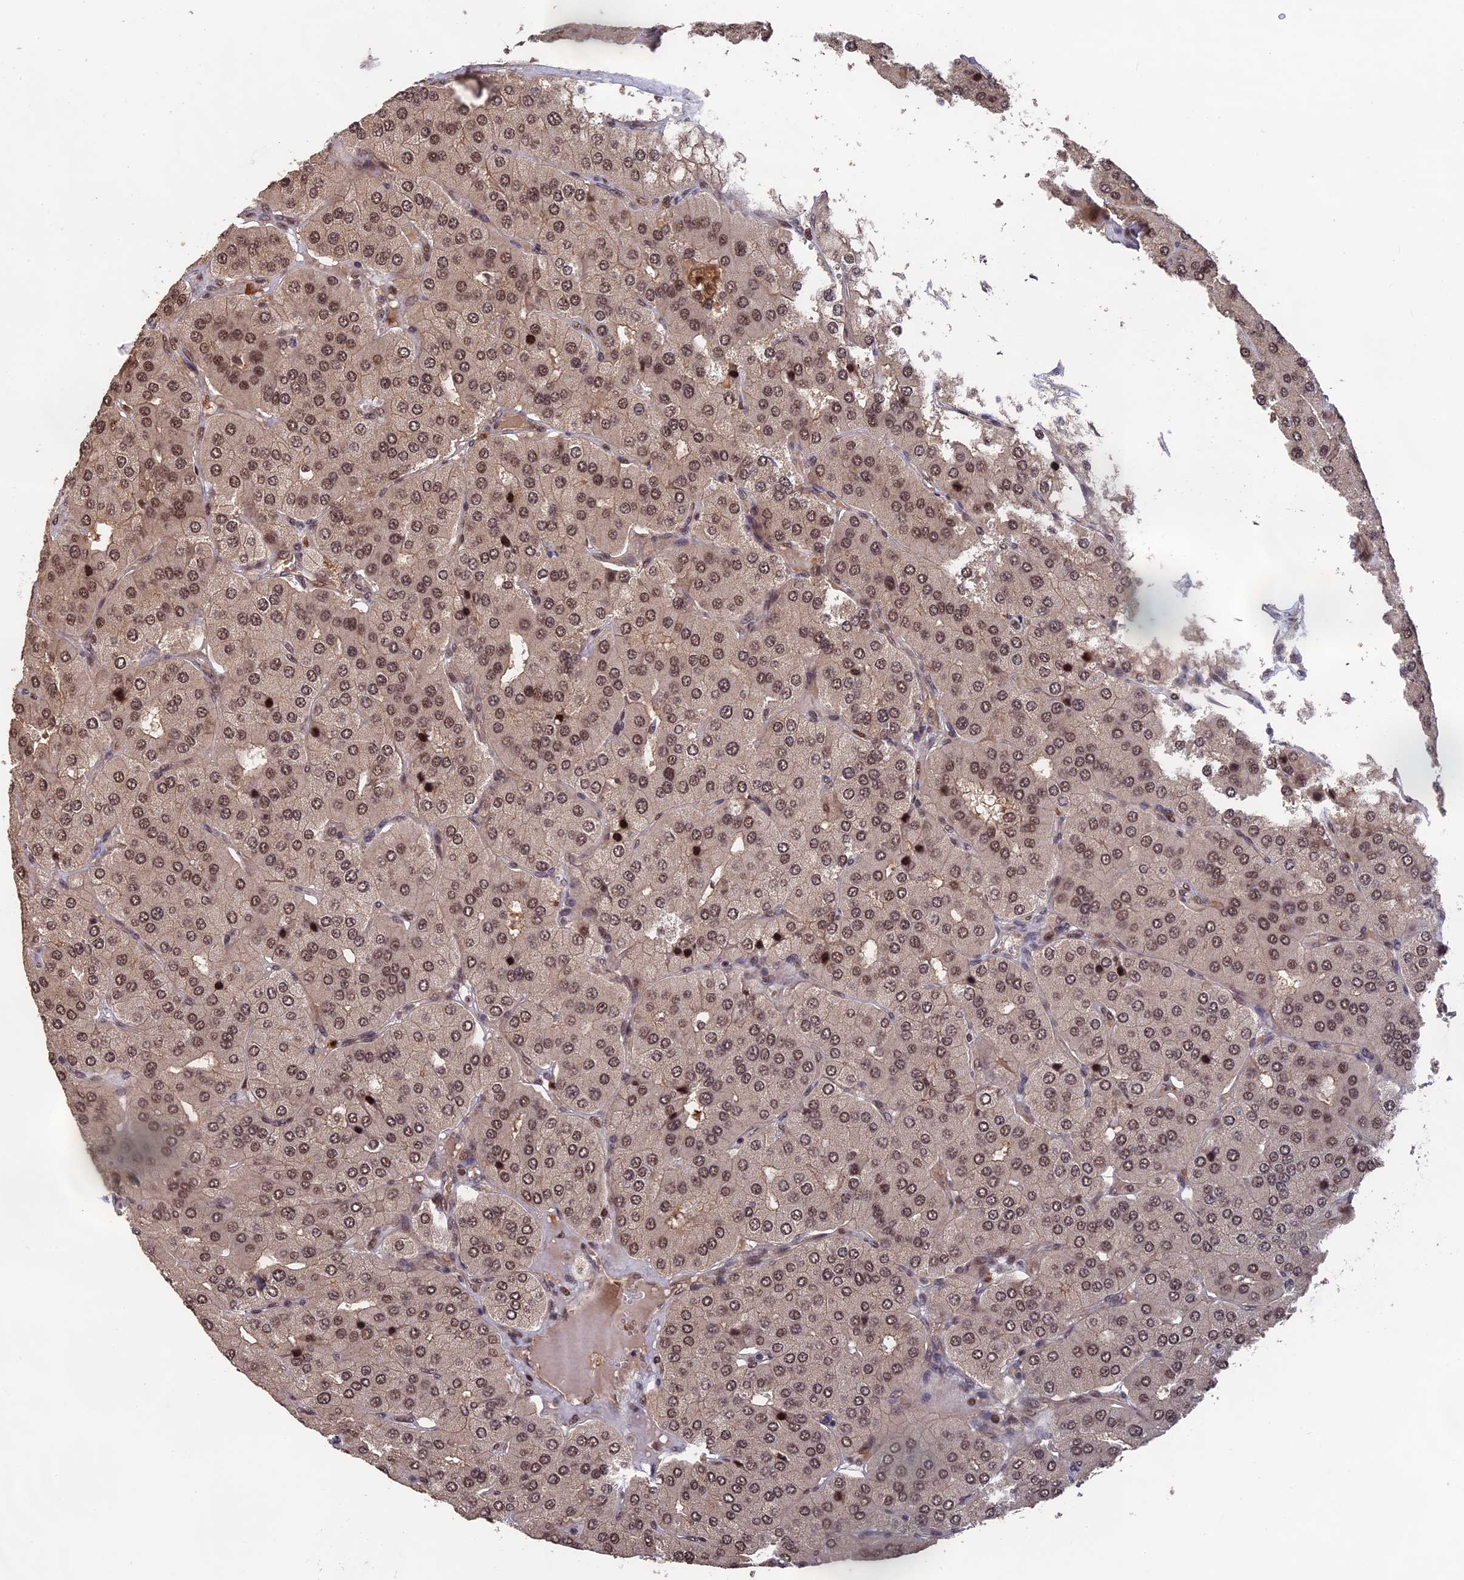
{"staining": {"intensity": "moderate", "quantity": ">75%", "location": "nuclear"}, "tissue": "parathyroid gland", "cell_type": "Glandular cells", "image_type": "normal", "snomed": [{"axis": "morphology", "description": "Normal tissue, NOS"}, {"axis": "morphology", "description": "Adenoma, NOS"}, {"axis": "topography", "description": "Parathyroid gland"}], "caption": "Glandular cells exhibit moderate nuclear staining in approximately >75% of cells in normal parathyroid gland.", "gene": "OSBPL1A", "patient": {"sex": "female", "age": 86}}